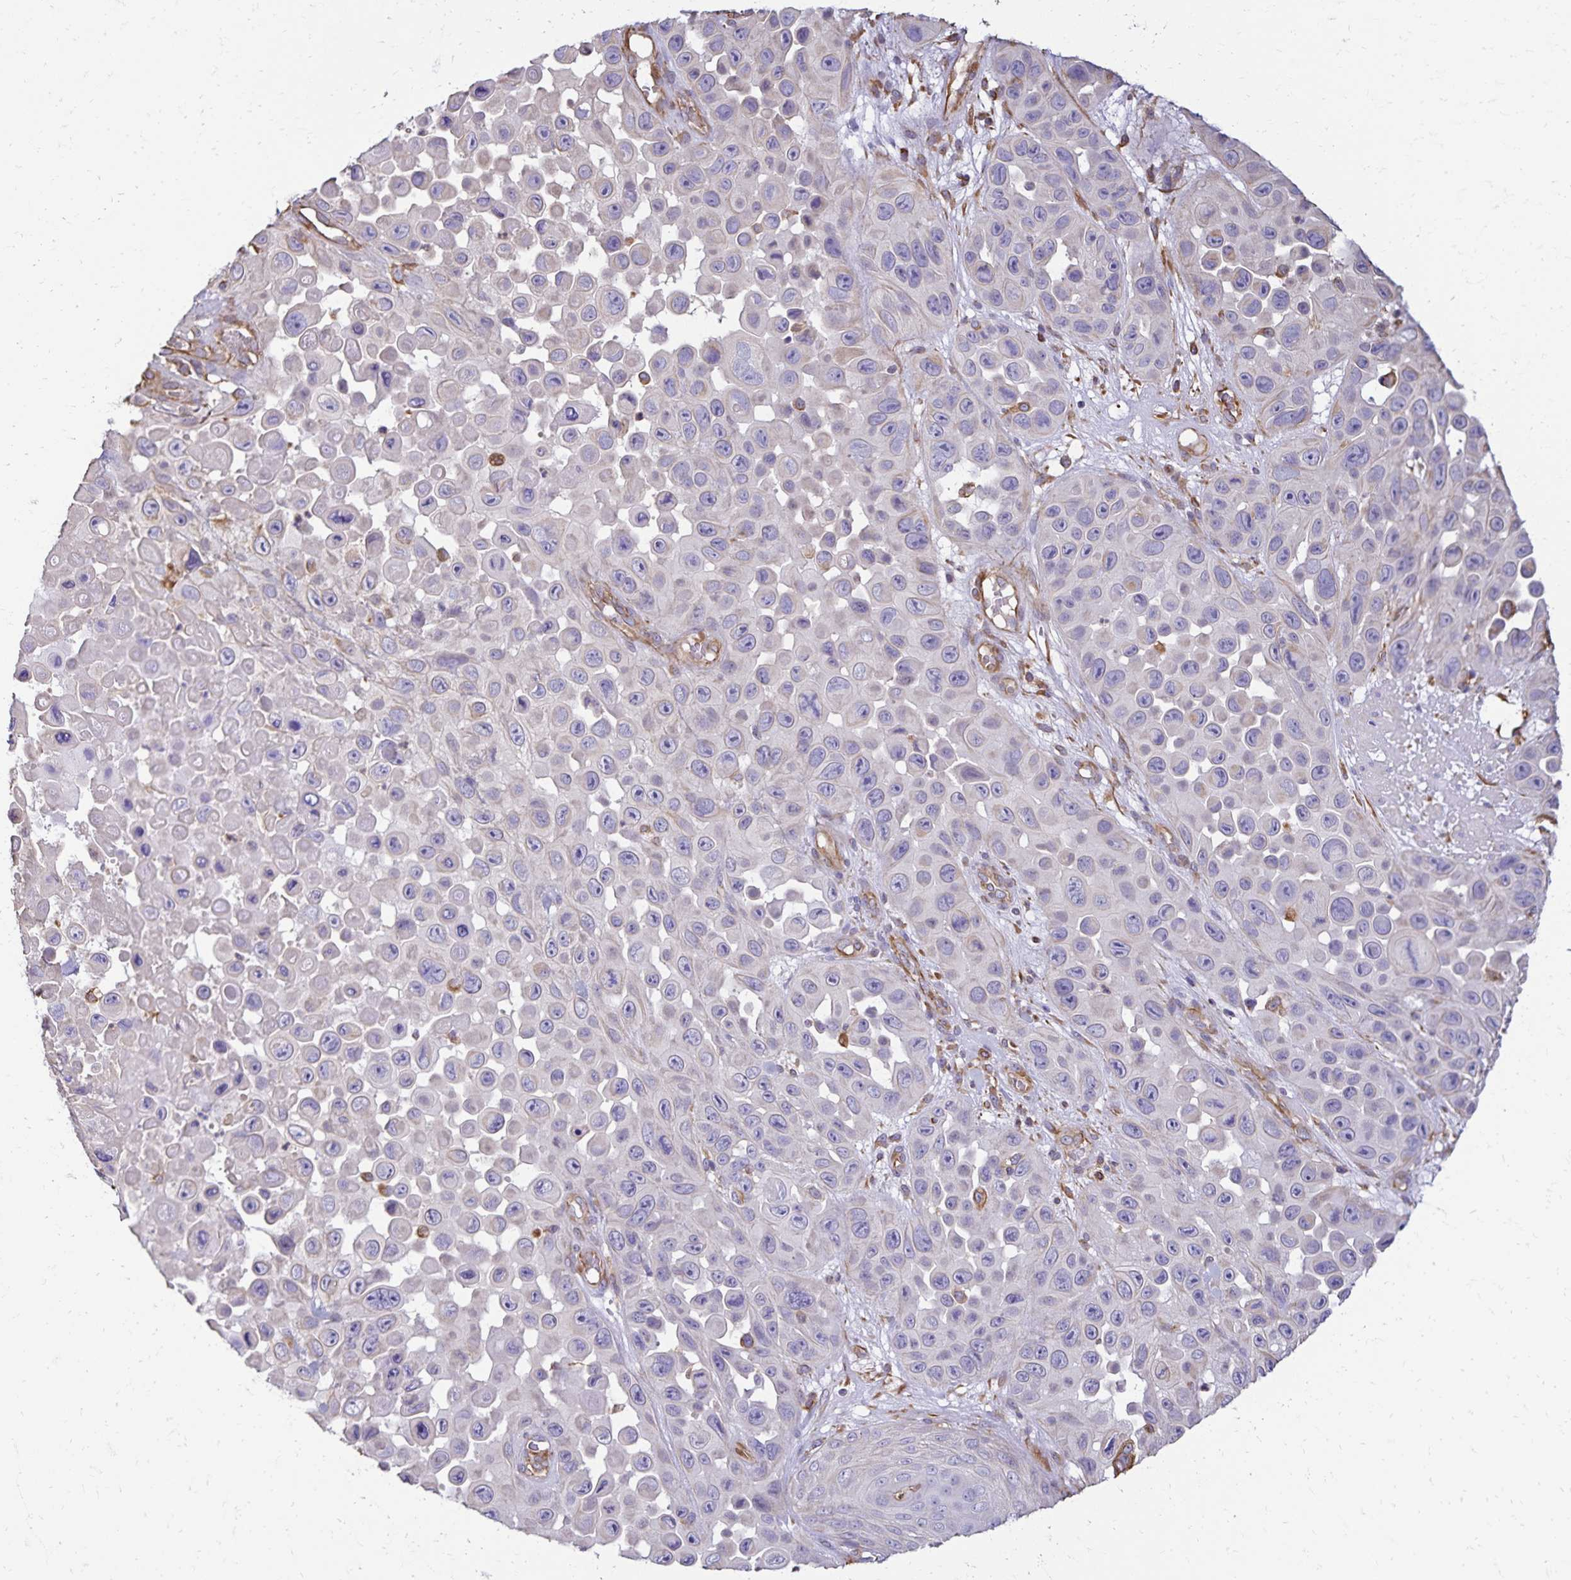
{"staining": {"intensity": "negative", "quantity": "none", "location": "none"}, "tissue": "skin cancer", "cell_type": "Tumor cells", "image_type": "cancer", "snomed": [{"axis": "morphology", "description": "Squamous cell carcinoma, NOS"}, {"axis": "topography", "description": "Skin"}], "caption": "A high-resolution image shows immunohistochemistry (IHC) staining of skin cancer (squamous cell carcinoma), which reveals no significant expression in tumor cells.", "gene": "TRPV6", "patient": {"sex": "male", "age": 81}}